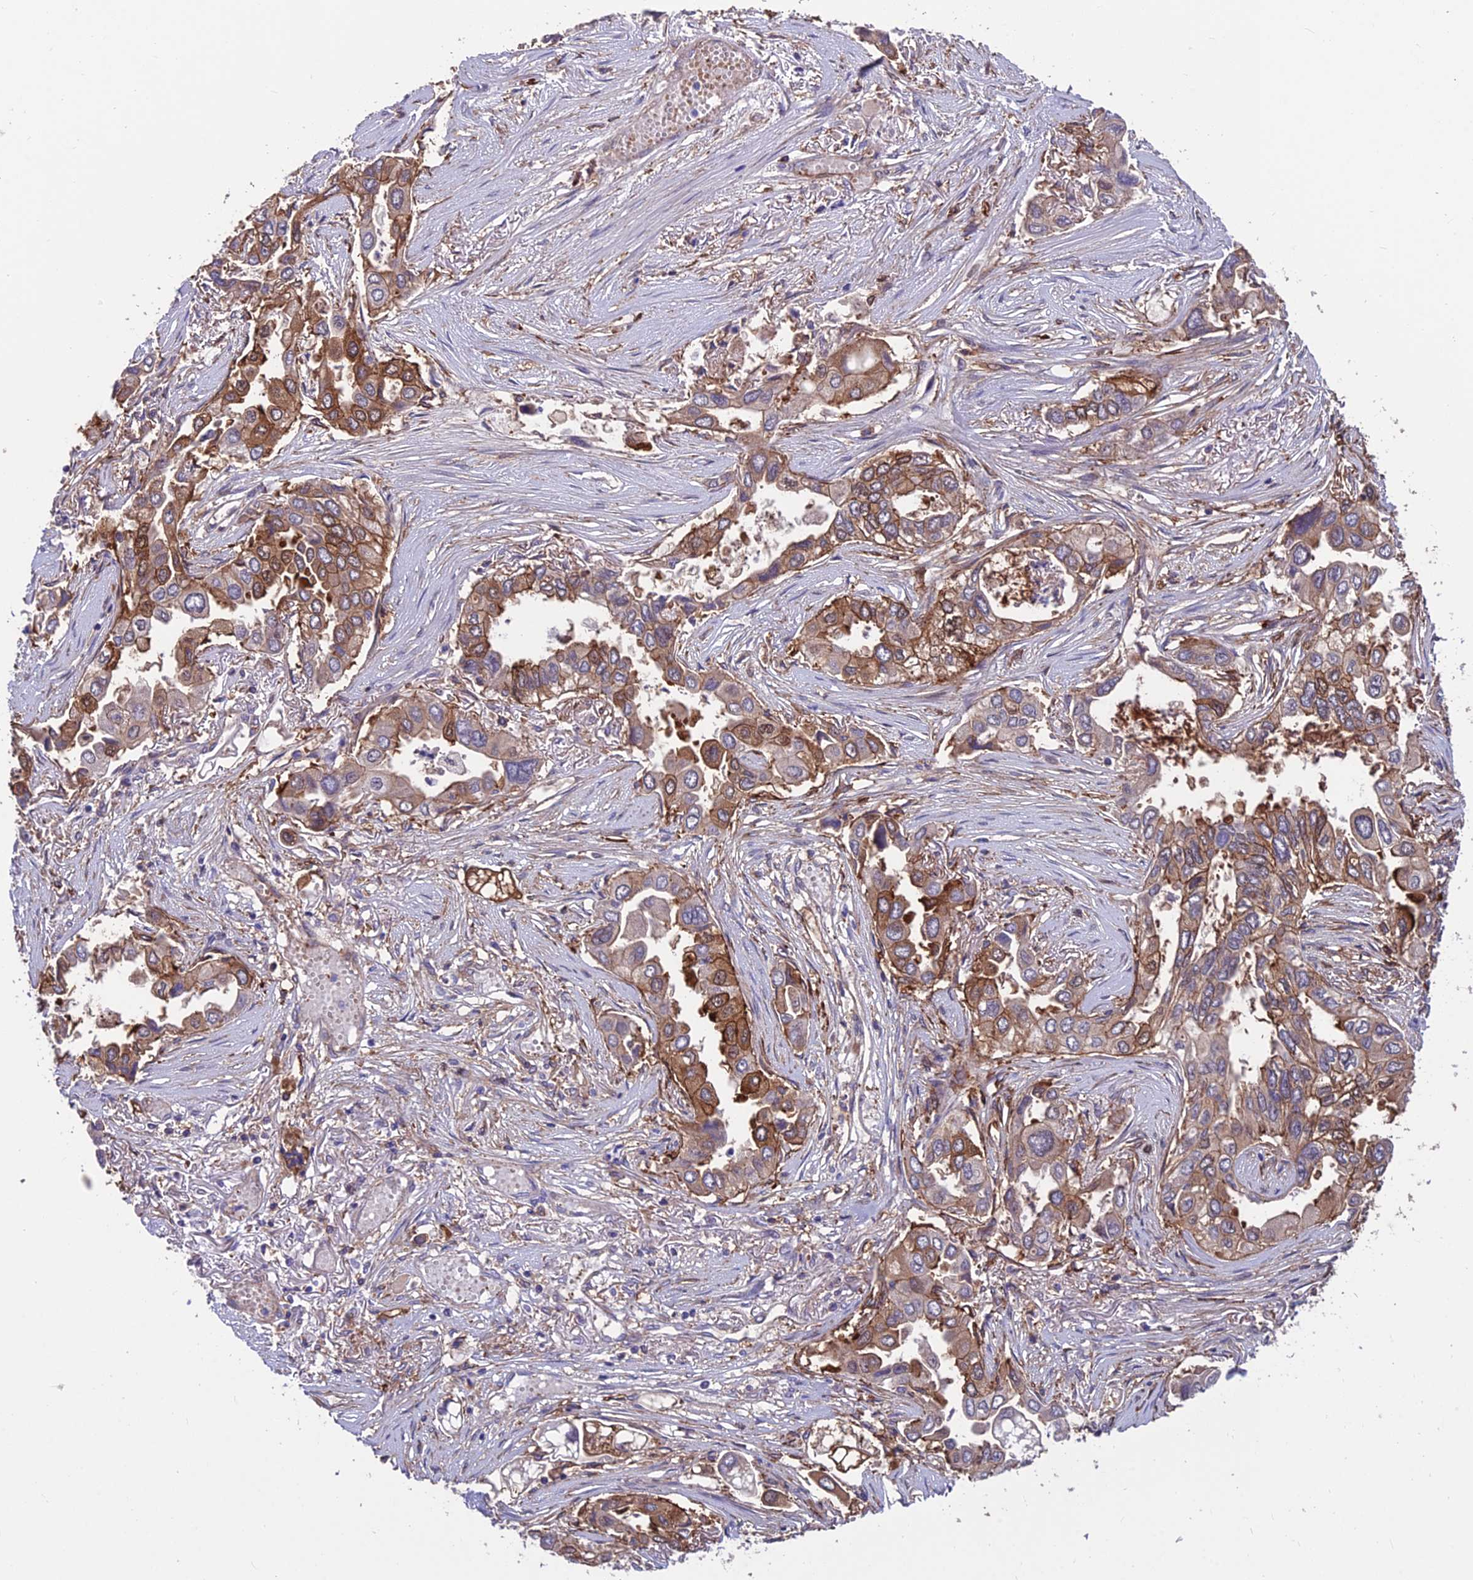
{"staining": {"intensity": "moderate", "quantity": ">75%", "location": "cytoplasmic/membranous"}, "tissue": "lung cancer", "cell_type": "Tumor cells", "image_type": "cancer", "snomed": [{"axis": "morphology", "description": "Adenocarcinoma, NOS"}, {"axis": "topography", "description": "Lung"}], "caption": "Adenocarcinoma (lung) was stained to show a protein in brown. There is medium levels of moderate cytoplasmic/membranous positivity in approximately >75% of tumor cells.", "gene": "RTN4RL1", "patient": {"sex": "female", "age": 76}}